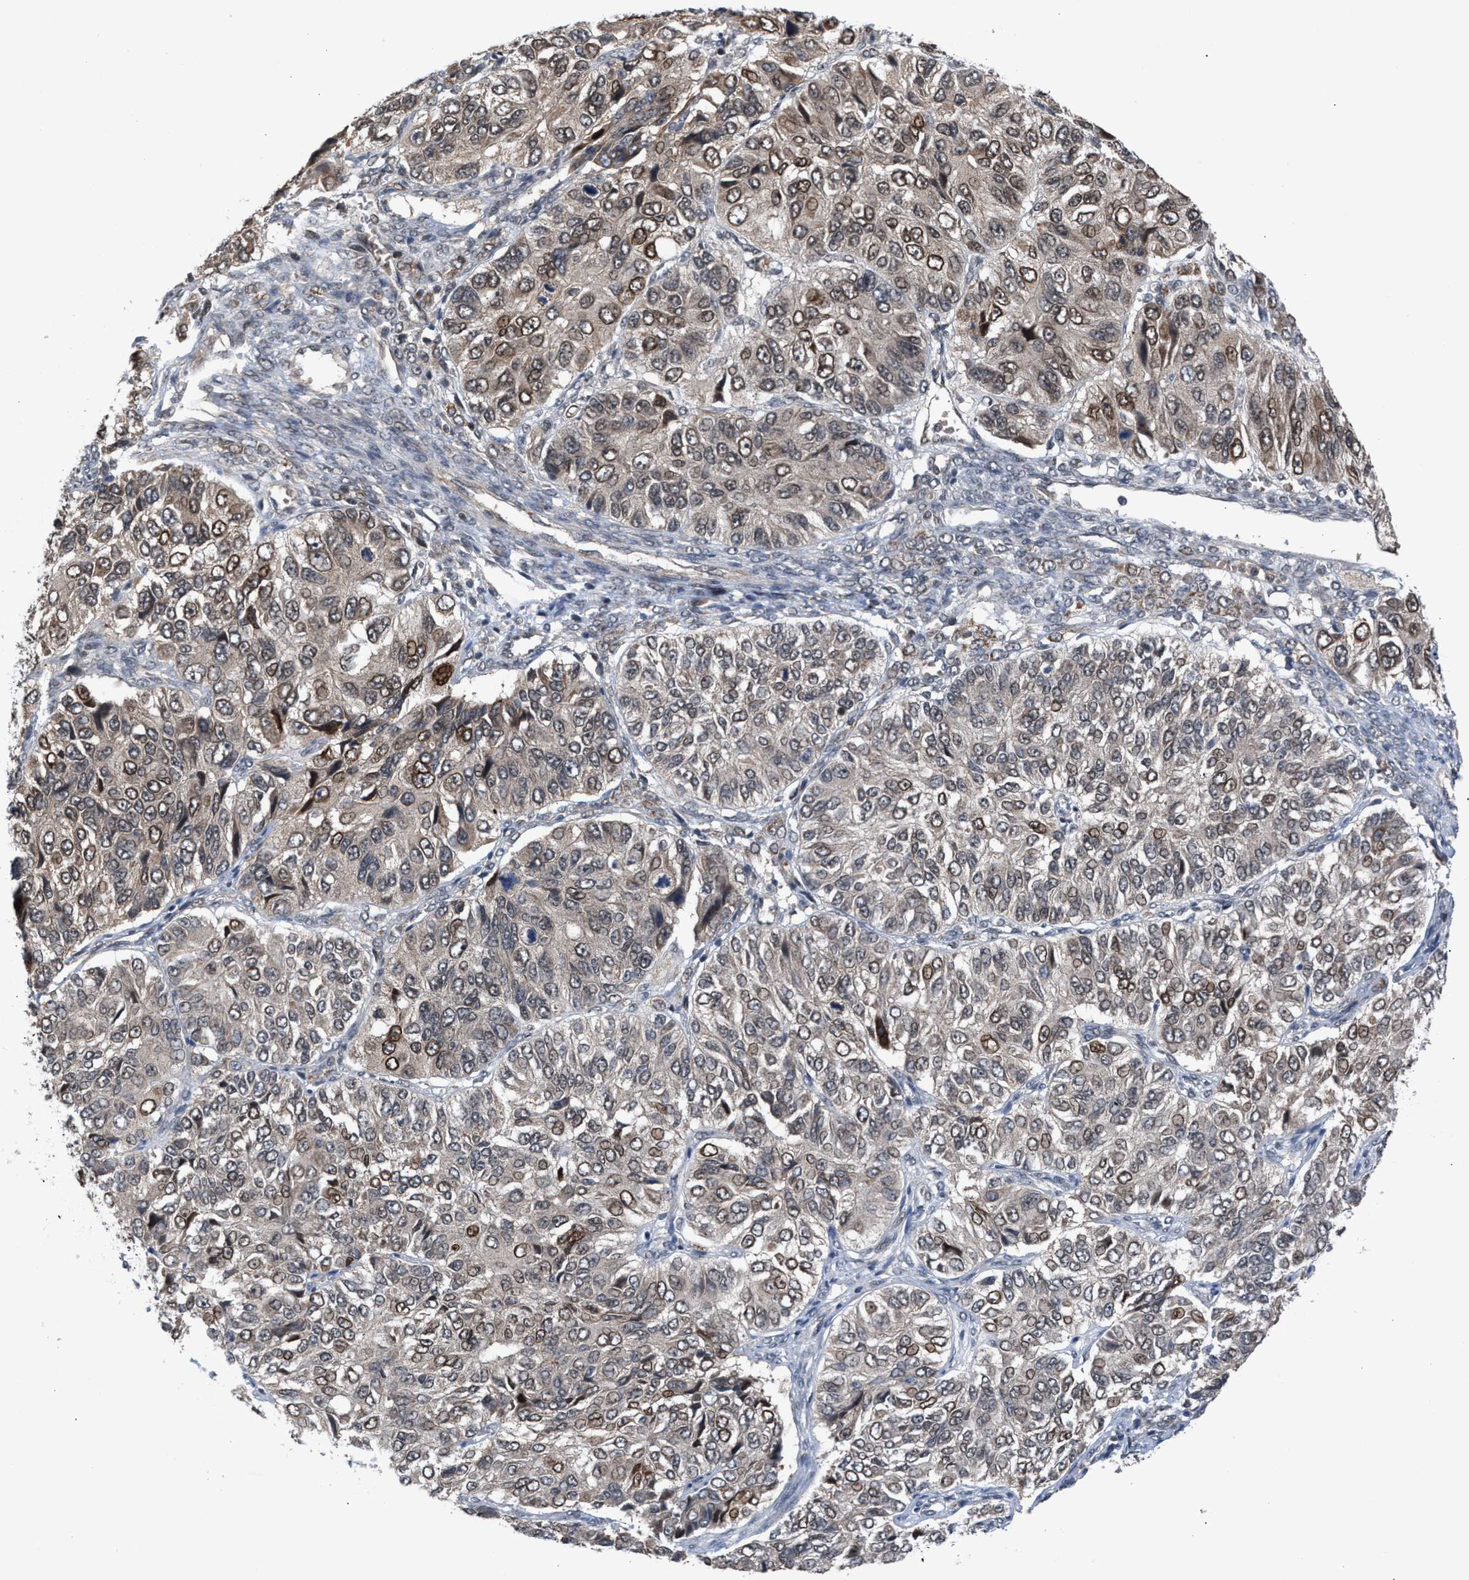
{"staining": {"intensity": "weak", "quantity": ">75%", "location": "cytoplasmic/membranous,nuclear"}, "tissue": "ovarian cancer", "cell_type": "Tumor cells", "image_type": "cancer", "snomed": [{"axis": "morphology", "description": "Carcinoma, endometroid"}, {"axis": "topography", "description": "Ovary"}], "caption": "Tumor cells show low levels of weak cytoplasmic/membranous and nuclear staining in approximately >75% of cells in human ovarian endometroid carcinoma. Ihc stains the protein in brown and the nuclei are stained blue.", "gene": "C9orf78", "patient": {"sex": "female", "age": 51}}